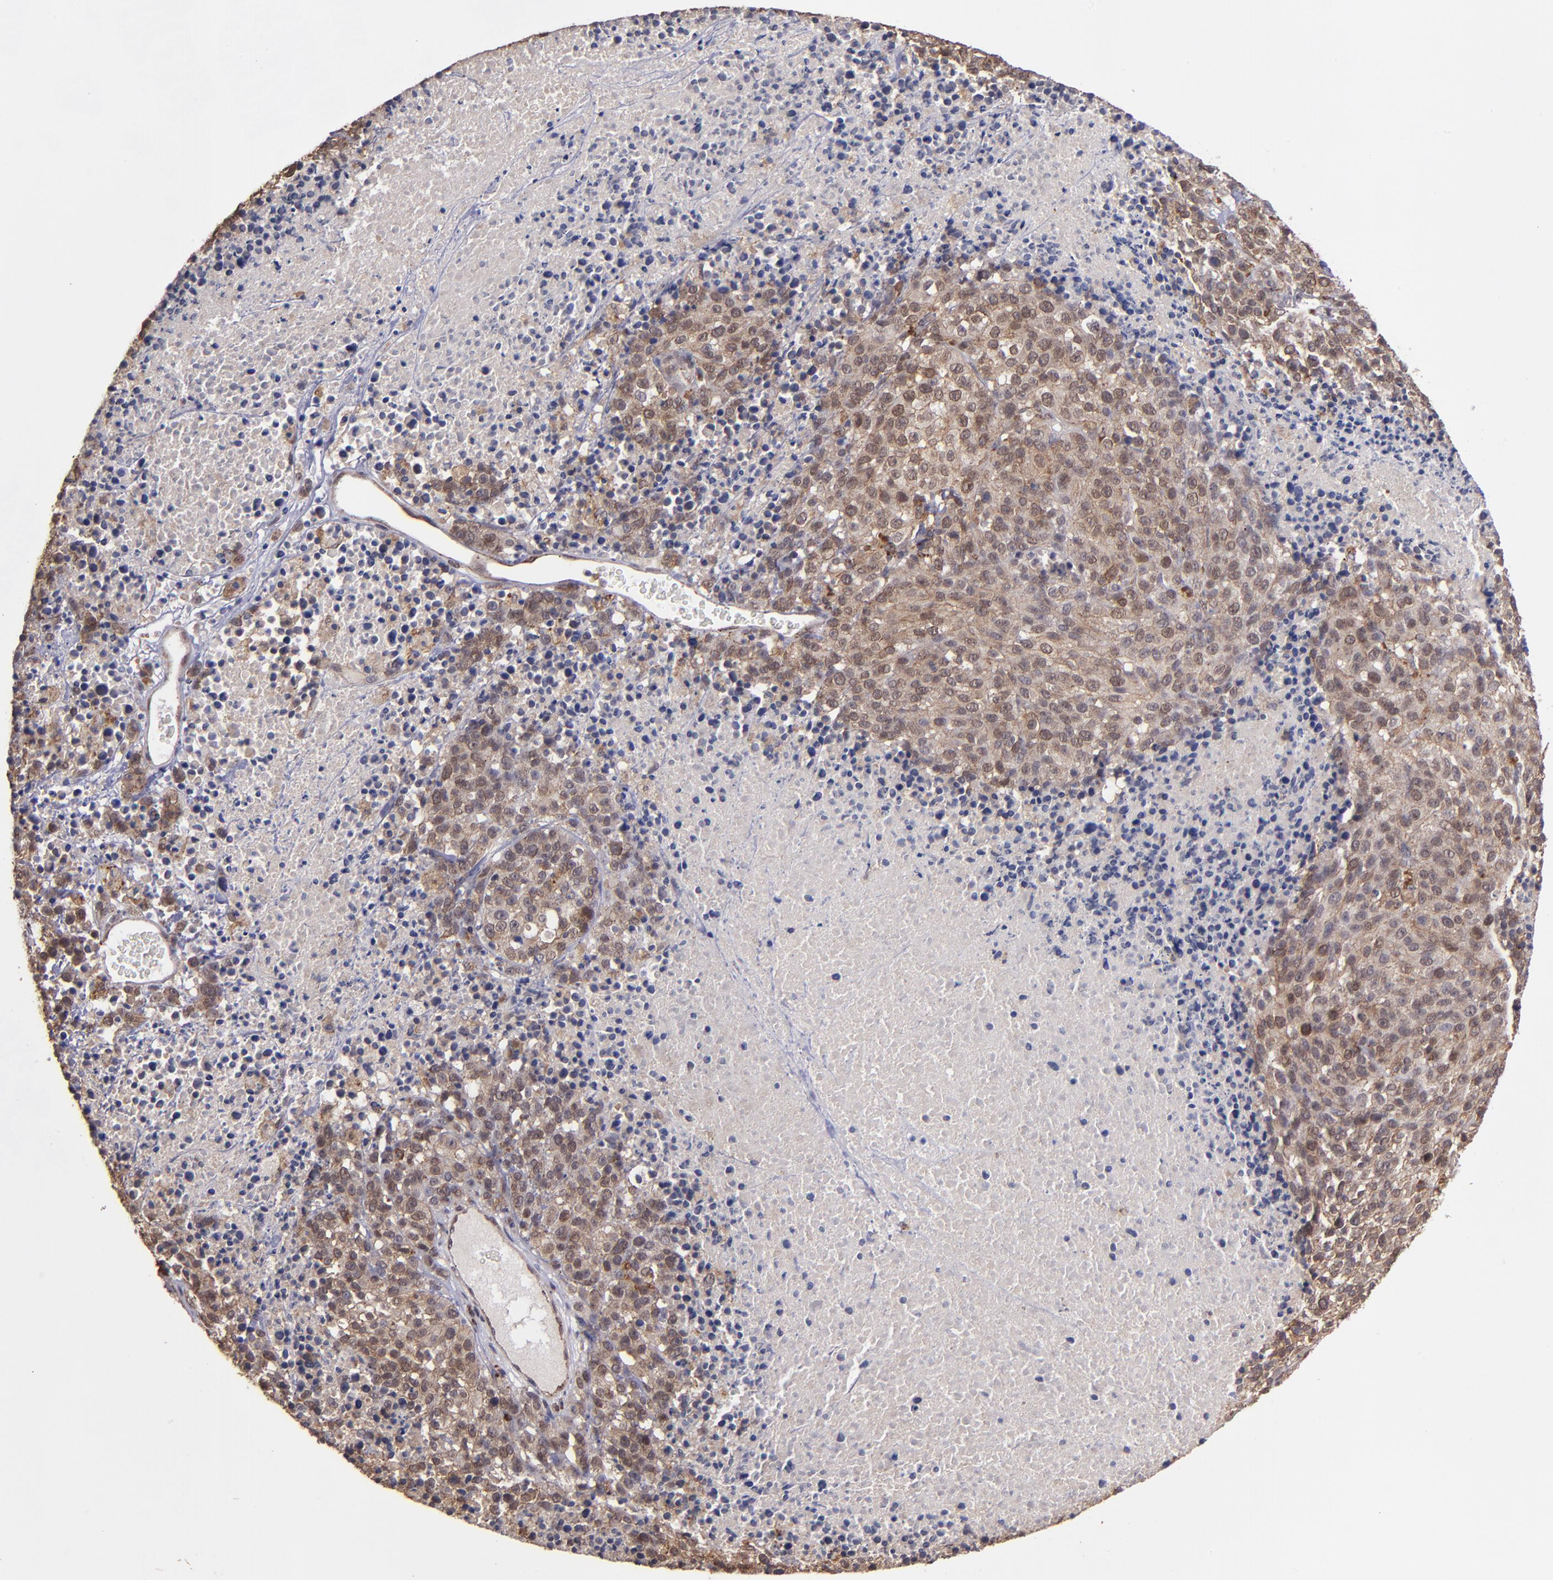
{"staining": {"intensity": "moderate", "quantity": ">75%", "location": "cytoplasmic/membranous,nuclear"}, "tissue": "melanoma", "cell_type": "Tumor cells", "image_type": "cancer", "snomed": [{"axis": "morphology", "description": "Malignant melanoma, Metastatic site"}, {"axis": "topography", "description": "Cerebral cortex"}], "caption": "Protein staining by IHC exhibits moderate cytoplasmic/membranous and nuclear expression in about >75% of tumor cells in malignant melanoma (metastatic site). The protein of interest is stained brown, and the nuclei are stained in blue (DAB (3,3'-diaminobenzidine) IHC with brightfield microscopy, high magnification).", "gene": "SIPA1L1", "patient": {"sex": "female", "age": 52}}